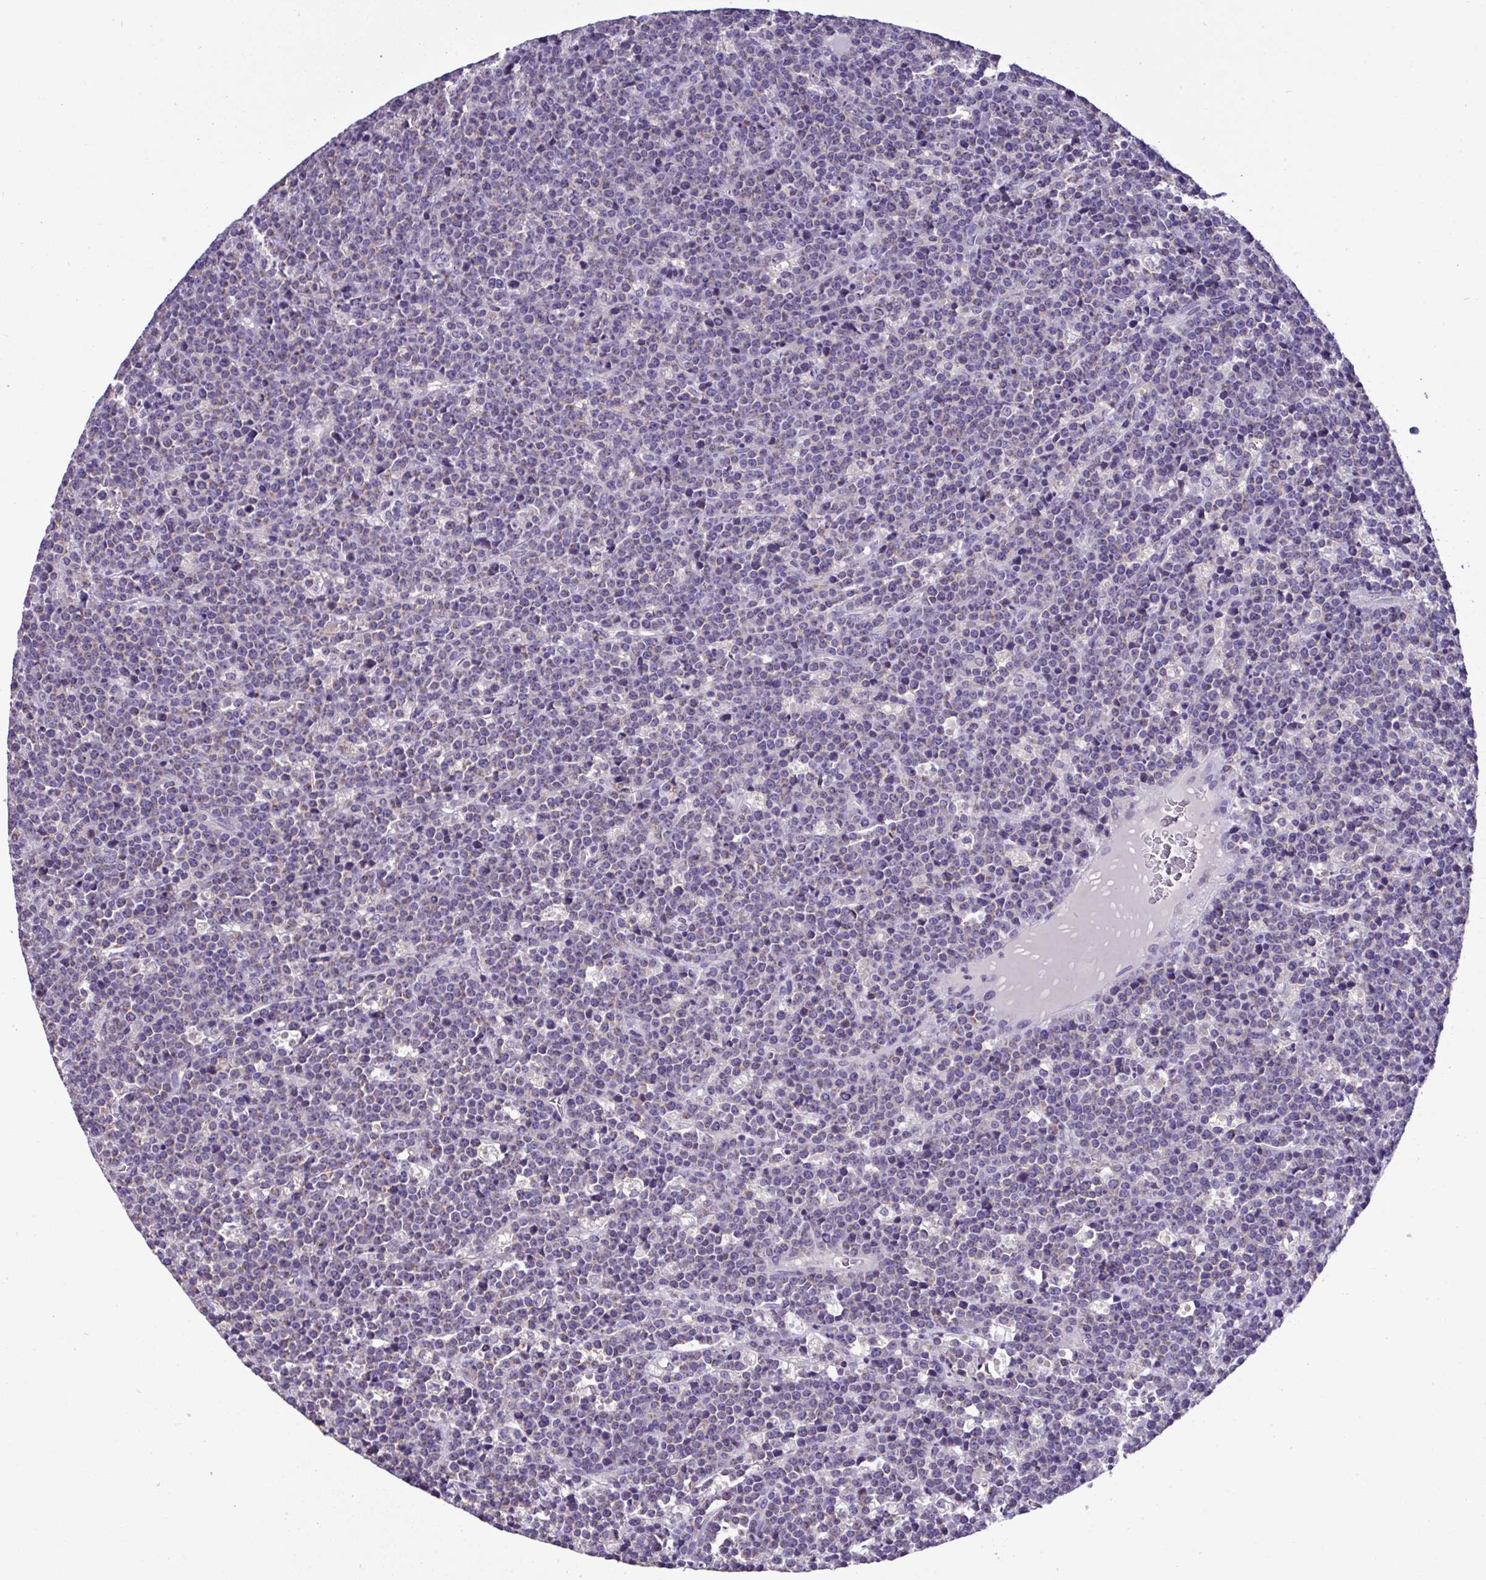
{"staining": {"intensity": "weak", "quantity": ">75%", "location": "cytoplasmic/membranous"}, "tissue": "lymphoma", "cell_type": "Tumor cells", "image_type": "cancer", "snomed": [{"axis": "morphology", "description": "Malignant lymphoma, non-Hodgkin's type, High grade"}, {"axis": "topography", "description": "Ovary"}], "caption": "High-power microscopy captured an IHC photomicrograph of malignant lymphoma, non-Hodgkin's type (high-grade), revealing weak cytoplasmic/membranous positivity in about >75% of tumor cells. (IHC, brightfield microscopy, high magnification).", "gene": "ST8SIA2", "patient": {"sex": "female", "age": 56}}